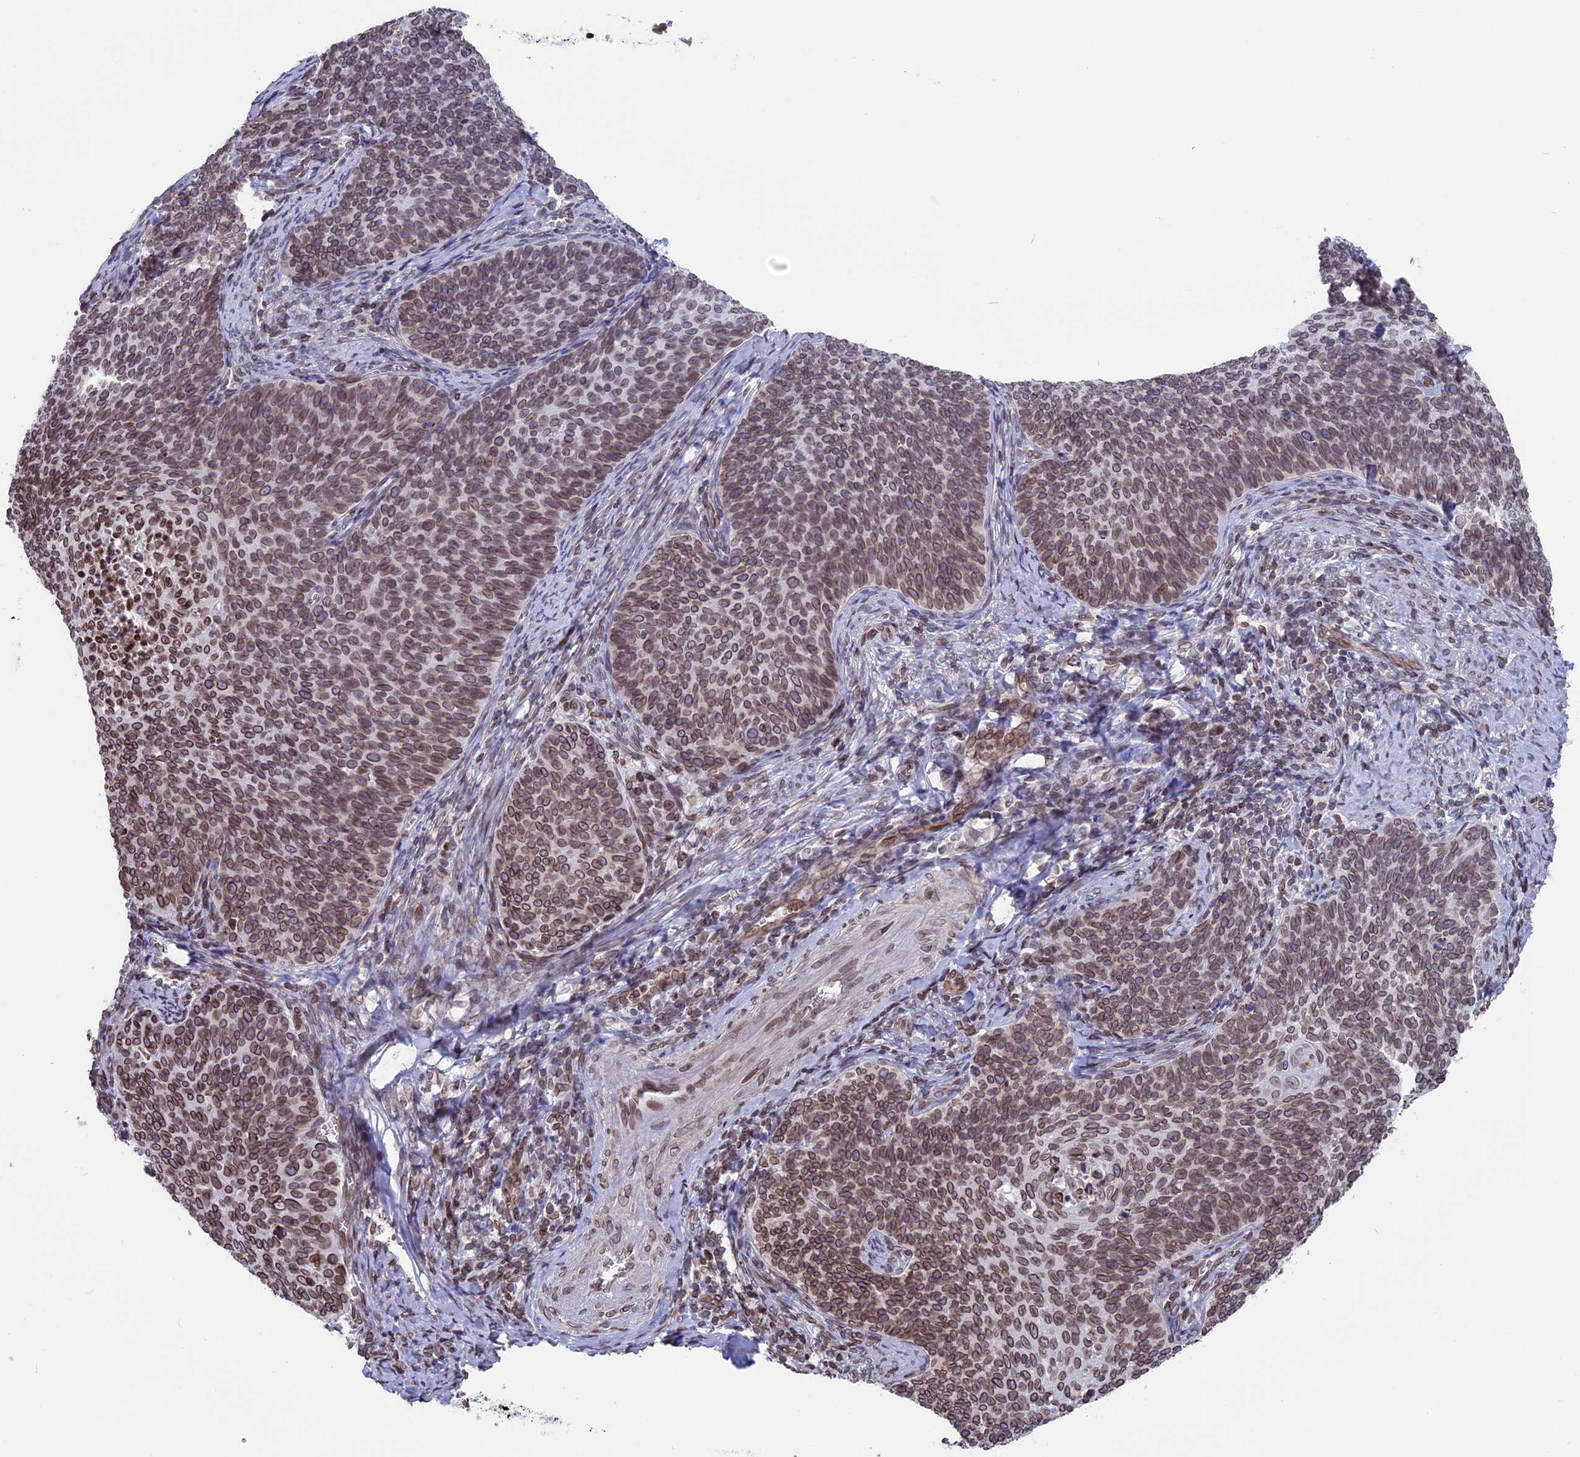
{"staining": {"intensity": "moderate", "quantity": ">75%", "location": "cytoplasmic/membranous,nuclear"}, "tissue": "cervical cancer", "cell_type": "Tumor cells", "image_type": "cancer", "snomed": [{"axis": "morphology", "description": "Normal tissue, NOS"}, {"axis": "morphology", "description": "Squamous cell carcinoma, NOS"}, {"axis": "topography", "description": "Cervix"}], "caption": "Approximately >75% of tumor cells in squamous cell carcinoma (cervical) exhibit moderate cytoplasmic/membranous and nuclear protein positivity as visualized by brown immunohistochemical staining.", "gene": "PTCHD4", "patient": {"sex": "female", "age": 39}}